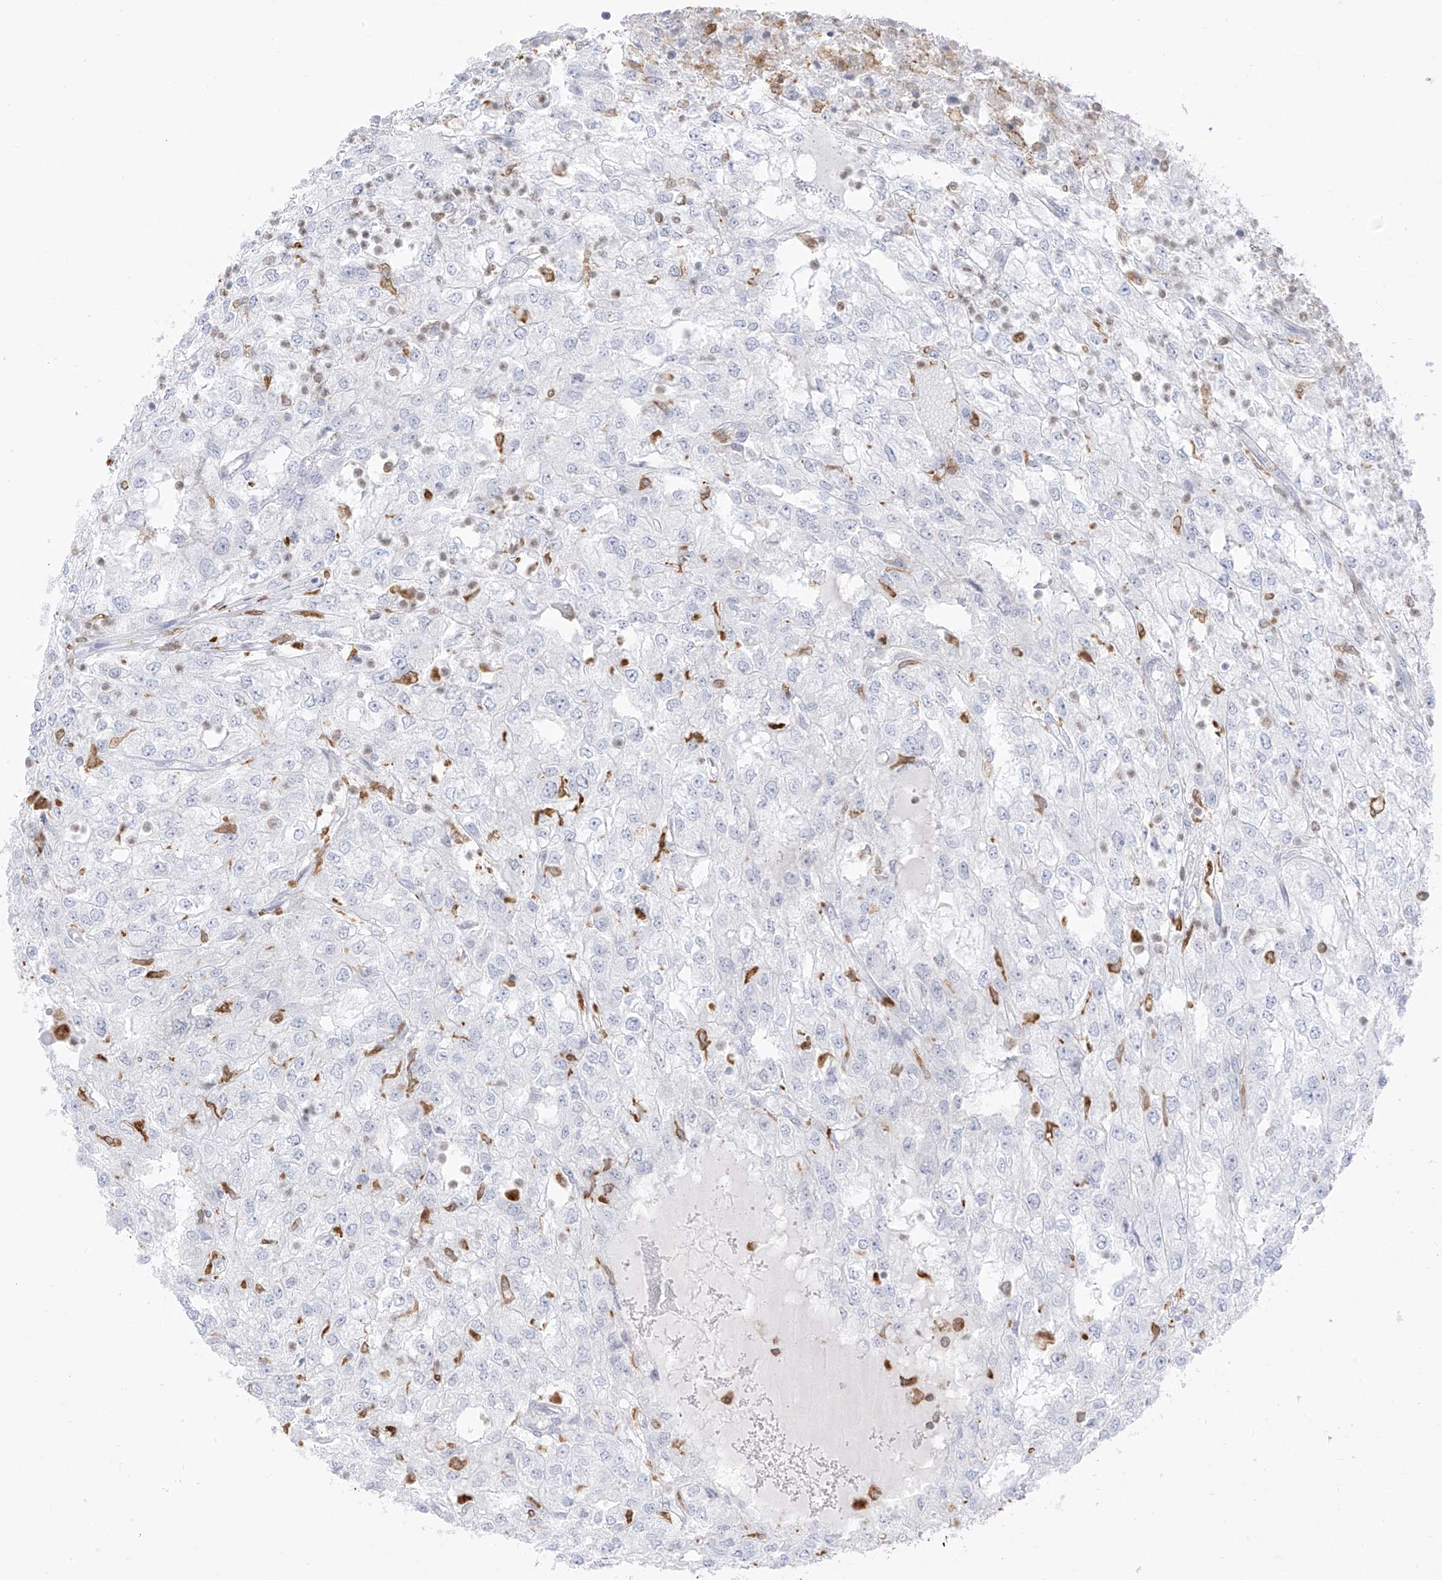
{"staining": {"intensity": "negative", "quantity": "none", "location": "none"}, "tissue": "renal cancer", "cell_type": "Tumor cells", "image_type": "cancer", "snomed": [{"axis": "morphology", "description": "Adenocarcinoma, NOS"}, {"axis": "topography", "description": "Kidney"}], "caption": "Renal cancer was stained to show a protein in brown. There is no significant positivity in tumor cells.", "gene": "TBXAS1", "patient": {"sex": "female", "age": 54}}